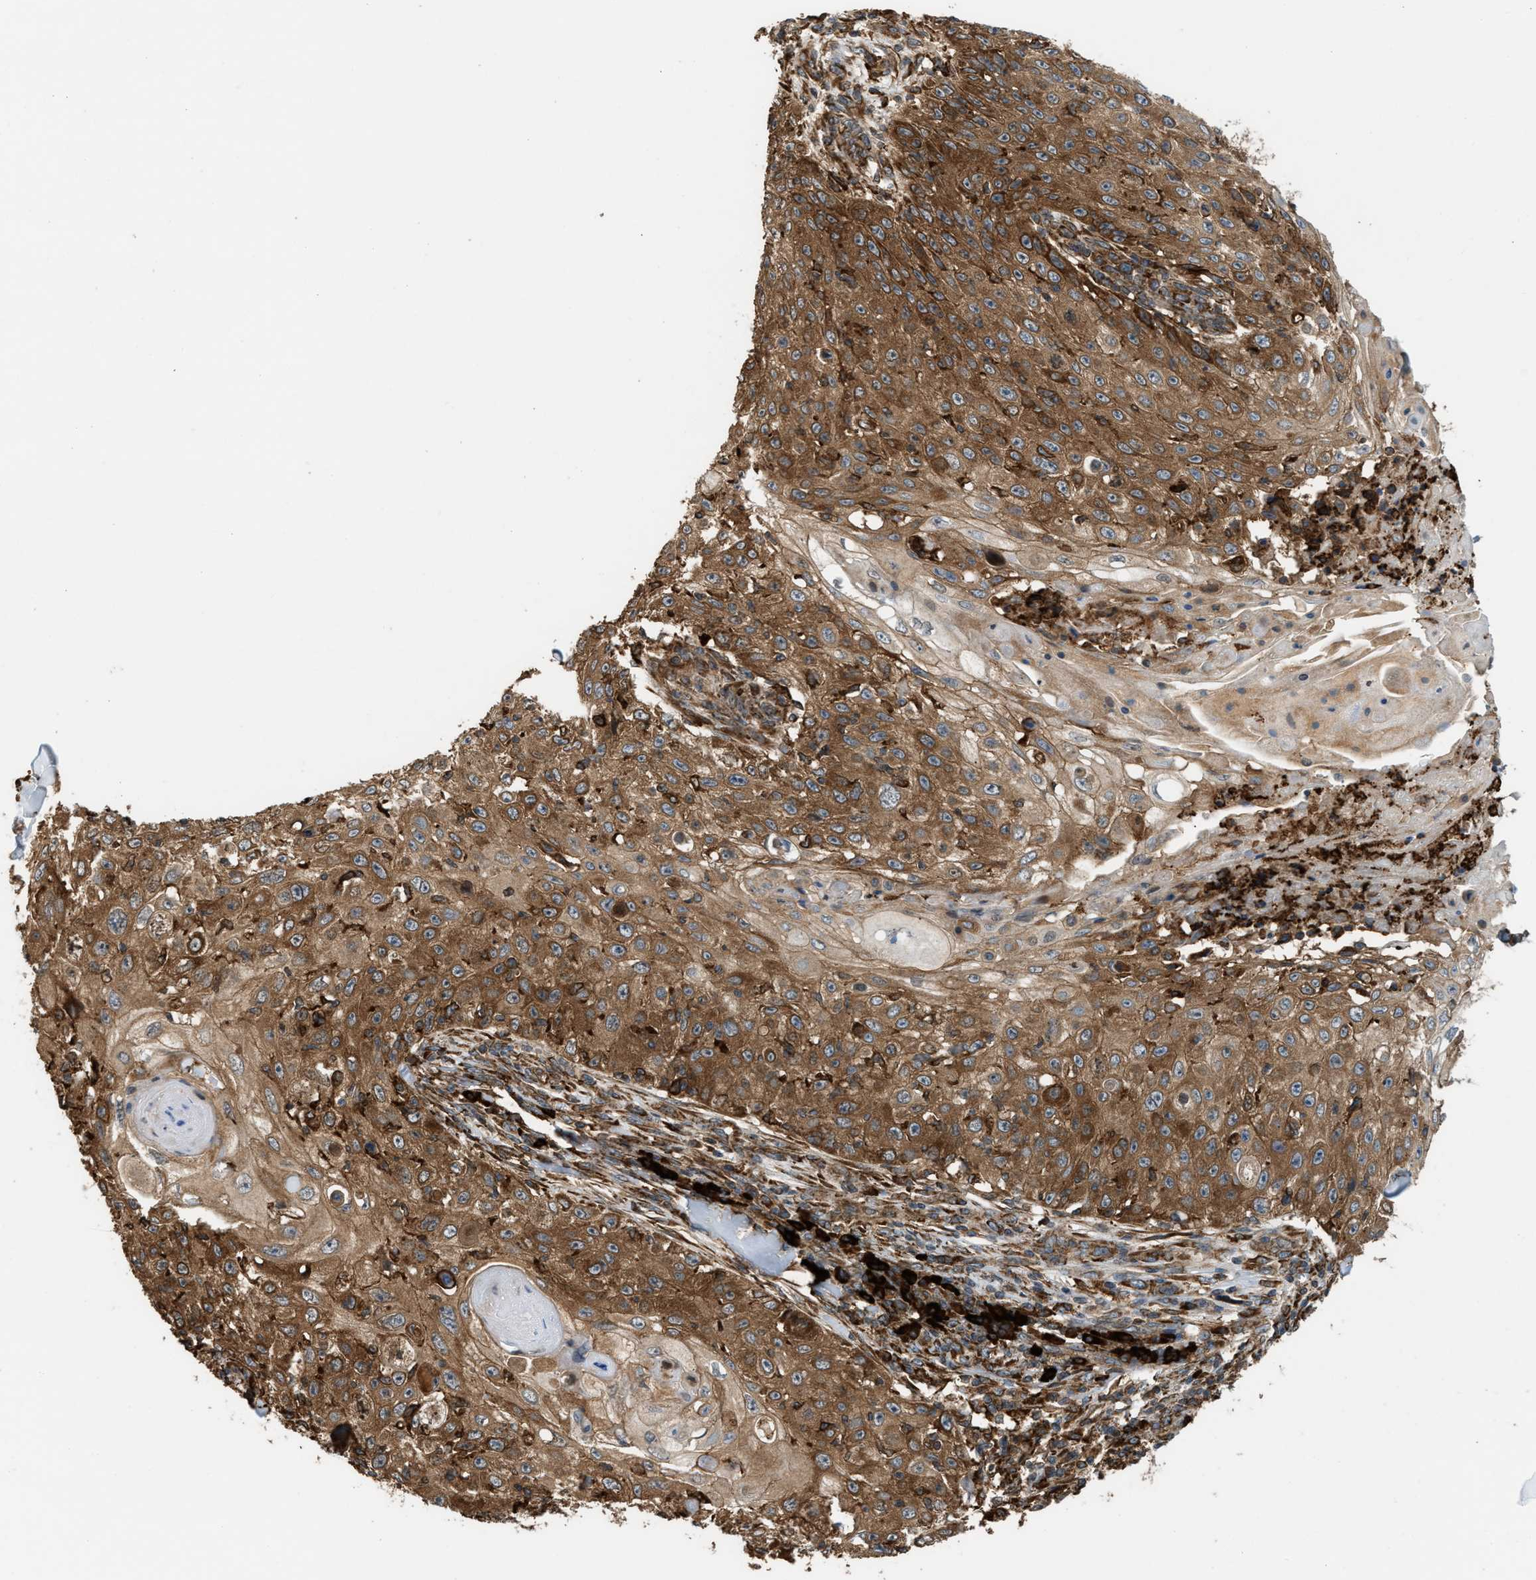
{"staining": {"intensity": "moderate", "quantity": ">75%", "location": "cytoplasmic/membranous"}, "tissue": "skin cancer", "cell_type": "Tumor cells", "image_type": "cancer", "snomed": [{"axis": "morphology", "description": "Squamous cell carcinoma, NOS"}, {"axis": "topography", "description": "Skin"}], "caption": "A brown stain highlights moderate cytoplasmic/membranous staining of a protein in skin cancer tumor cells.", "gene": "BAIAP2L1", "patient": {"sex": "male", "age": 86}}